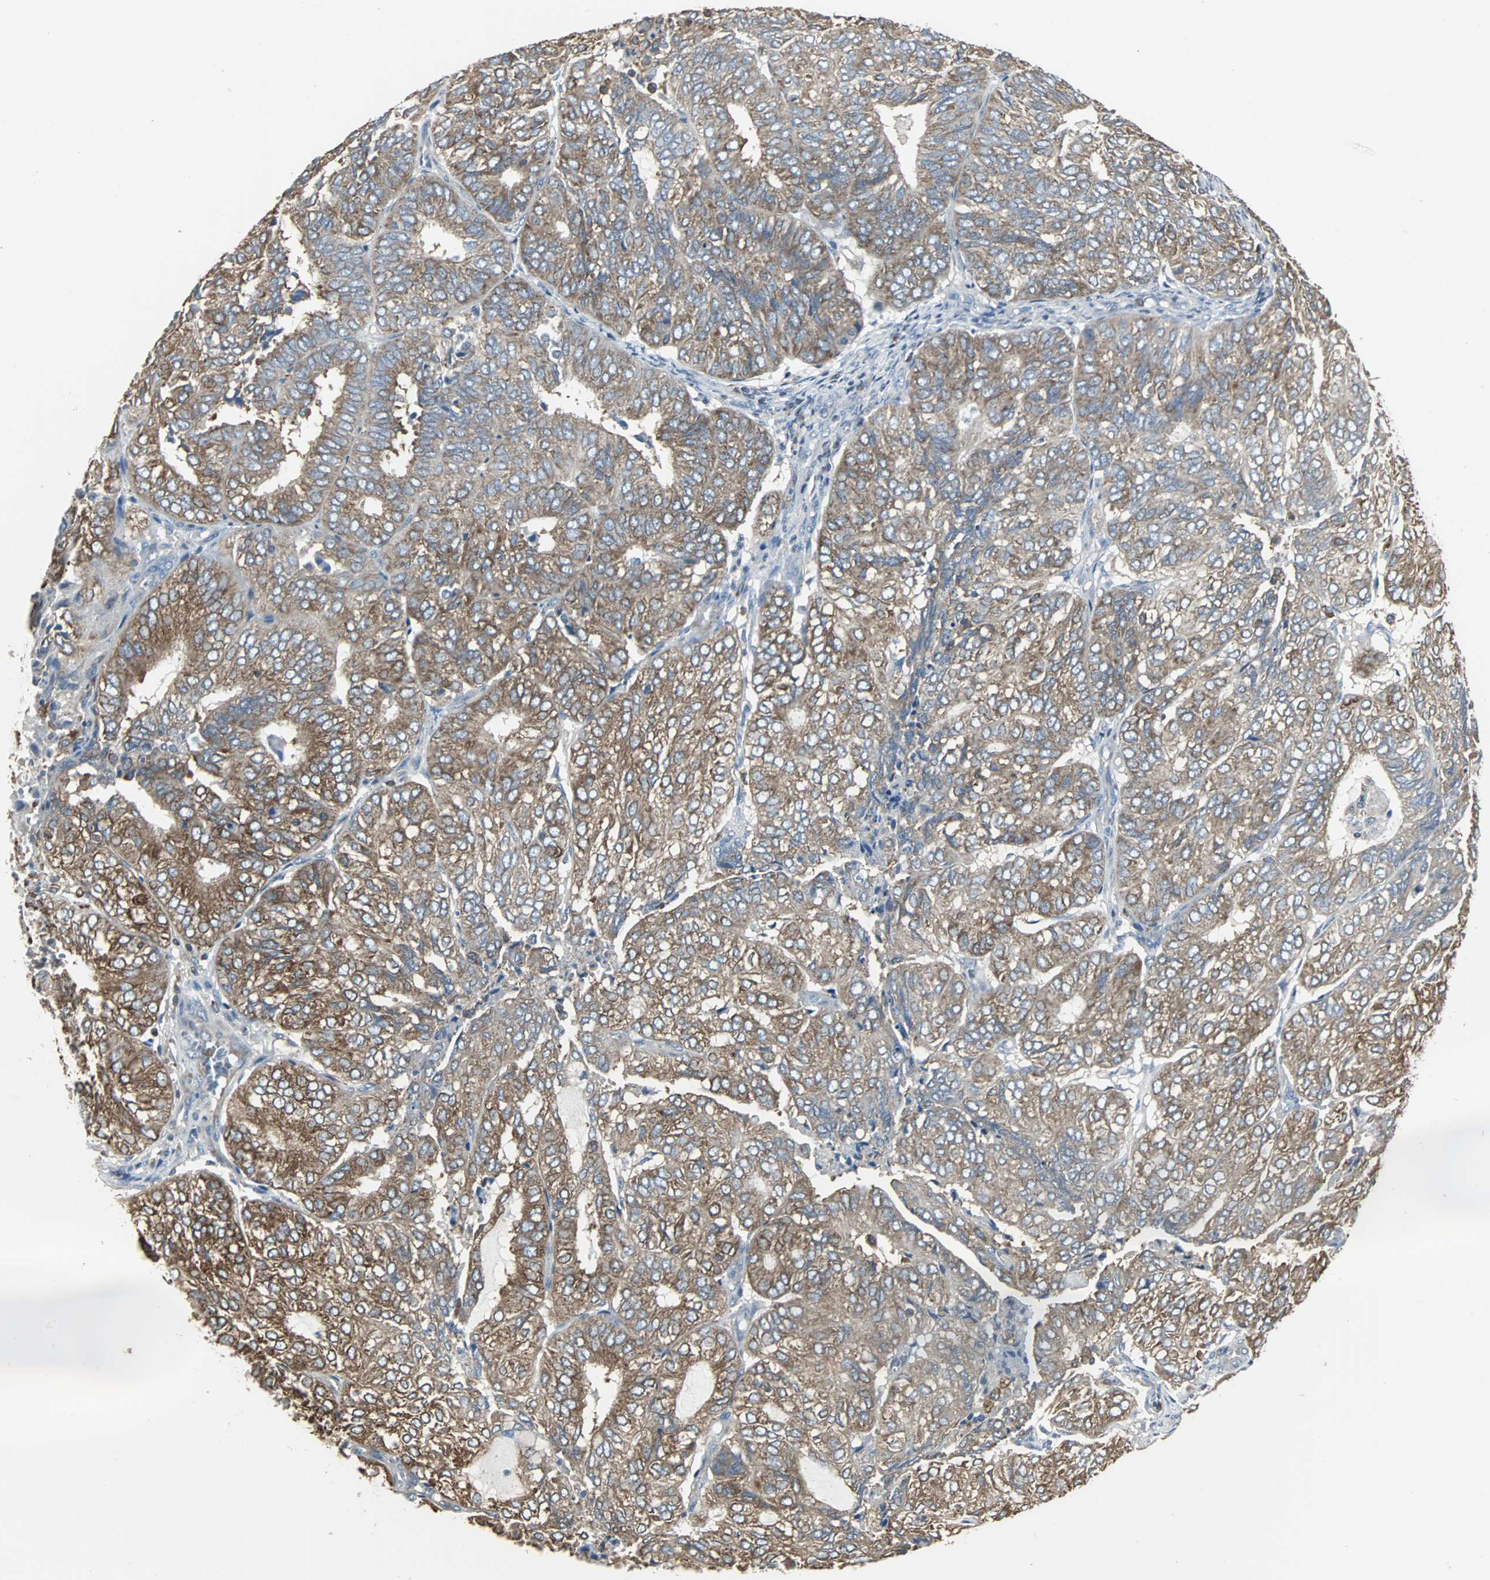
{"staining": {"intensity": "moderate", "quantity": ">75%", "location": "cytoplasmic/membranous"}, "tissue": "endometrial cancer", "cell_type": "Tumor cells", "image_type": "cancer", "snomed": [{"axis": "morphology", "description": "Adenocarcinoma, NOS"}, {"axis": "topography", "description": "Uterus"}], "caption": "Immunohistochemistry (IHC) photomicrograph of endometrial cancer stained for a protein (brown), which reveals medium levels of moderate cytoplasmic/membranous positivity in approximately >75% of tumor cells.", "gene": "LRRFIP1", "patient": {"sex": "female", "age": 60}}